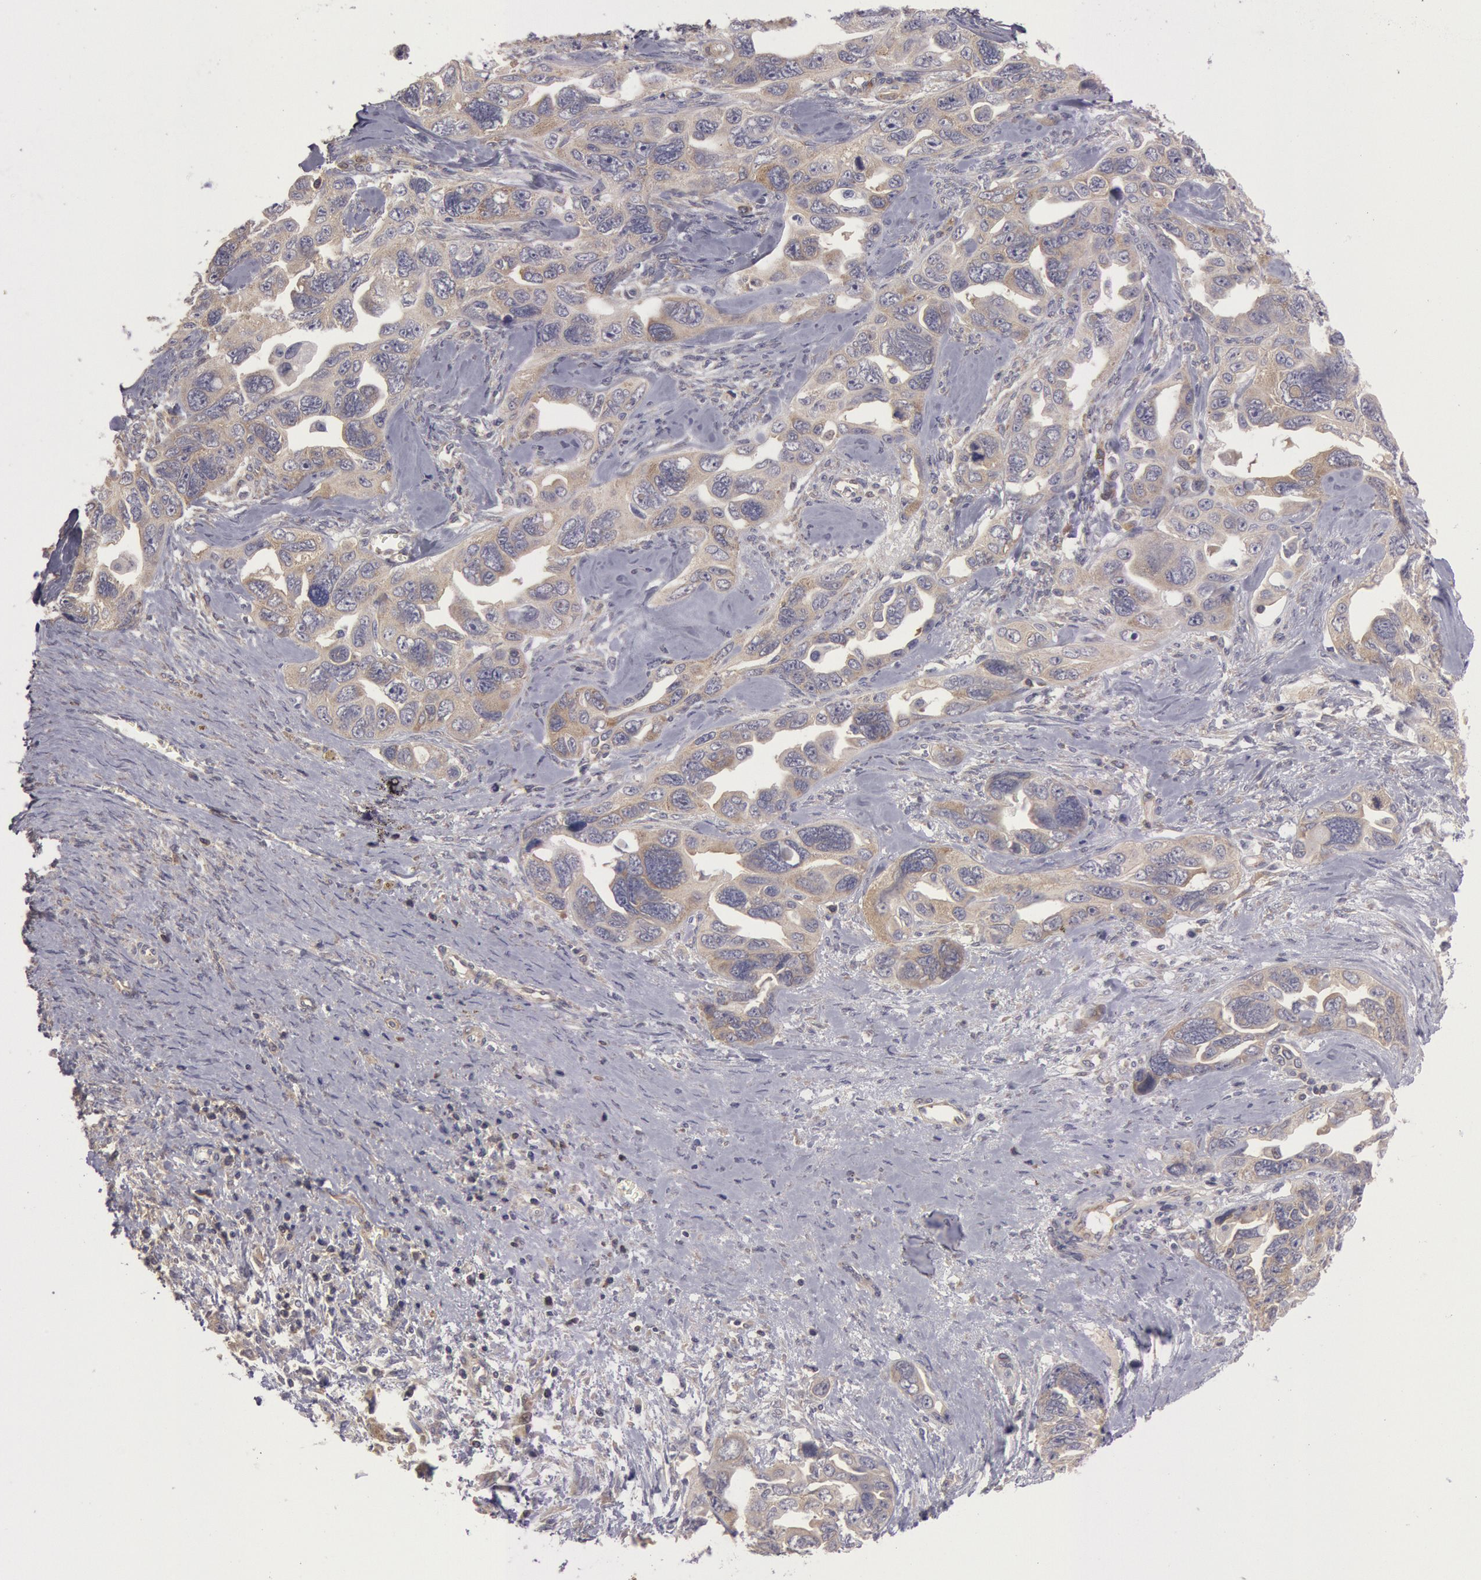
{"staining": {"intensity": "weak", "quantity": ">75%", "location": "cytoplasmic/membranous"}, "tissue": "ovarian cancer", "cell_type": "Tumor cells", "image_type": "cancer", "snomed": [{"axis": "morphology", "description": "Cystadenocarcinoma, serous, NOS"}, {"axis": "topography", "description": "Ovary"}], "caption": "The histopathology image reveals a brown stain indicating the presence of a protein in the cytoplasmic/membranous of tumor cells in serous cystadenocarcinoma (ovarian). The staining was performed using DAB (3,3'-diaminobenzidine) to visualize the protein expression in brown, while the nuclei were stained in blue with hematoxylin (Magnification: 20x).", "gene": "NMT2", "patient": {"sex": "female", "age": 63}}